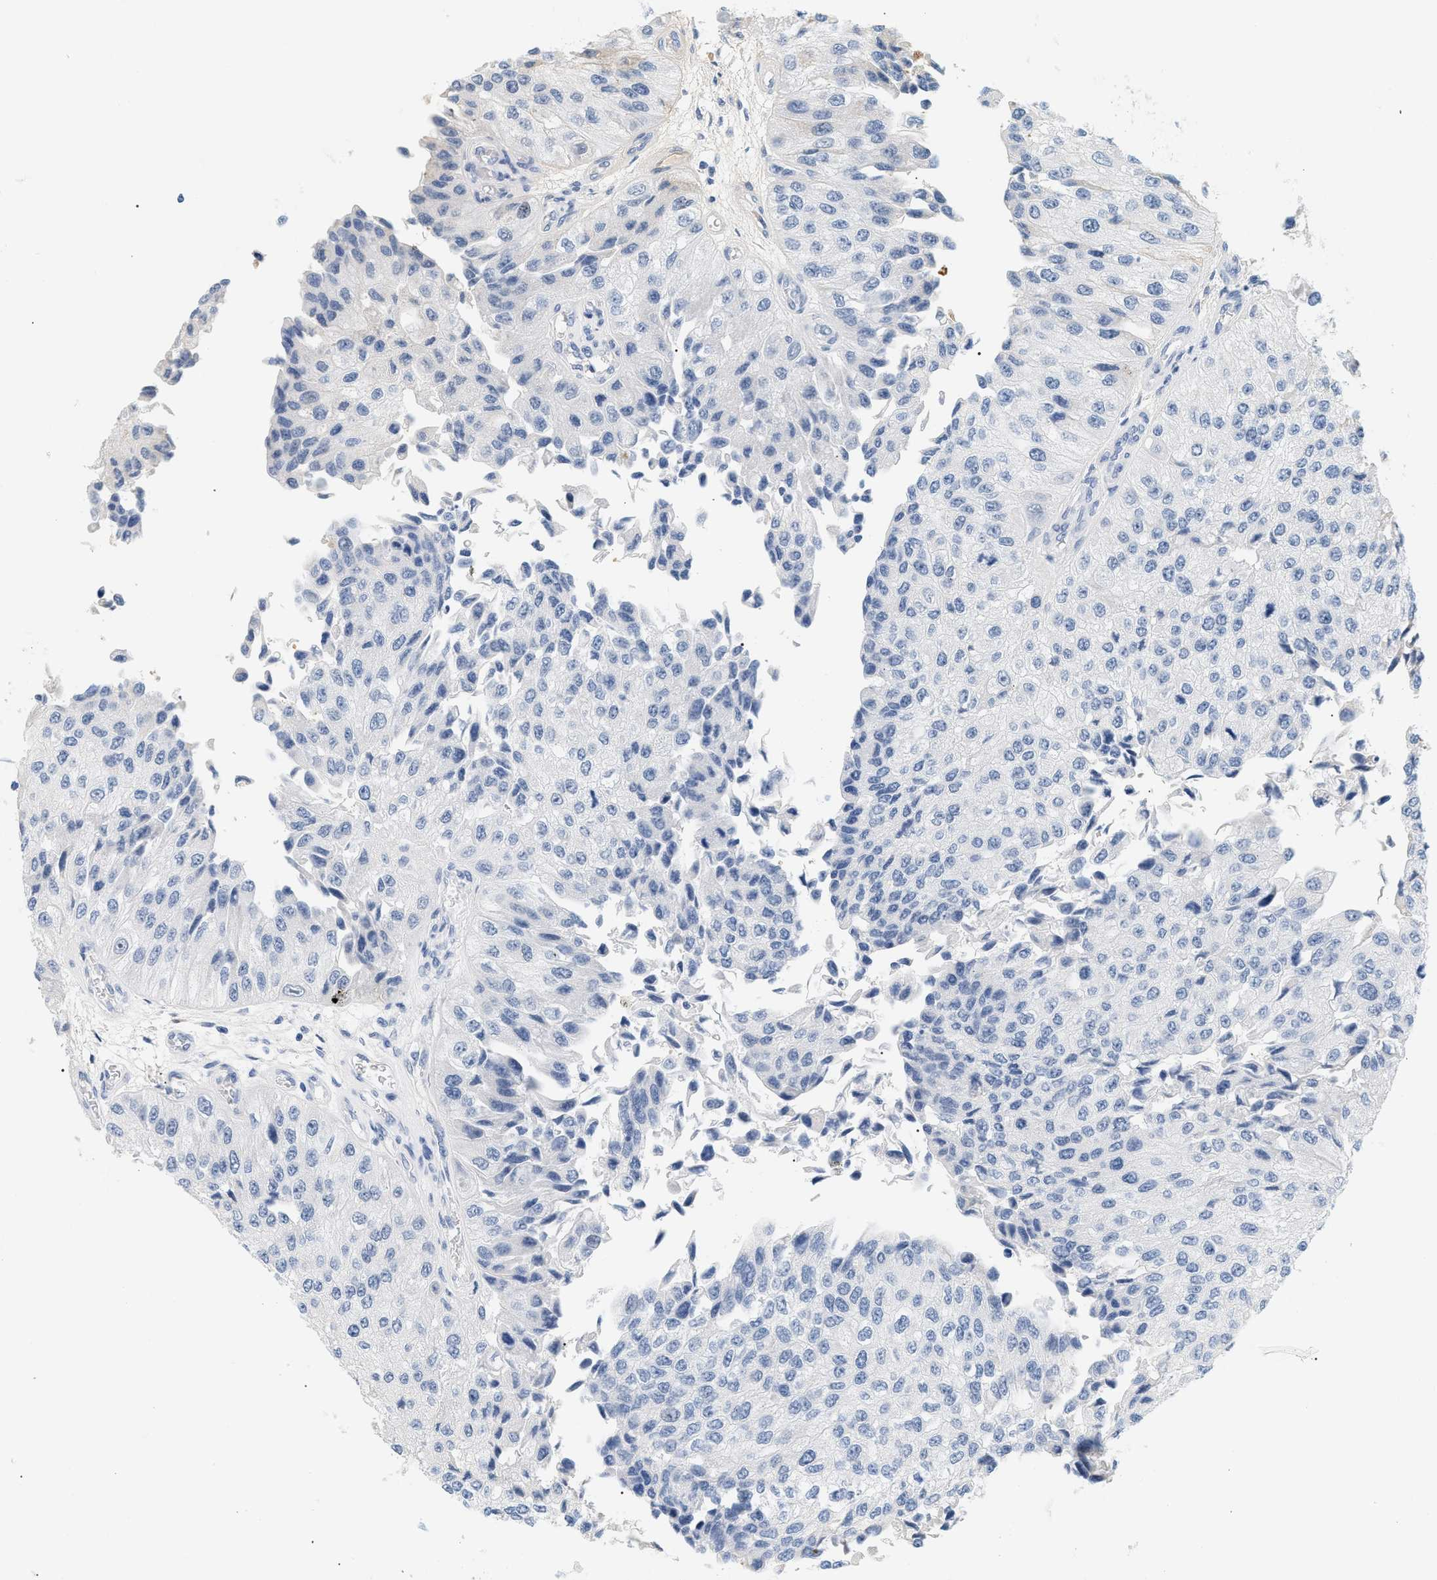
{"staining": {"intensity": "negative", "quantity": "none", "location": "none"}, "tissue": "urothelial cancer", "cell_type": "Tumor cells", "image_type": "cancer", "snomed": [{"axis": "morphology", "description": "Urothelial carcinoma, High grade"}, {"axis": "topography", "description": "Kidney"}, {"axis": "topography", "description": "Urinary bladder"}], "caption": "Histopathology image shows no protein staining in tumor cells of urothelial carcinoma (high-grade) tissue.", "gene": "CFH", "patient": {"sex": "male", "age": 77}}